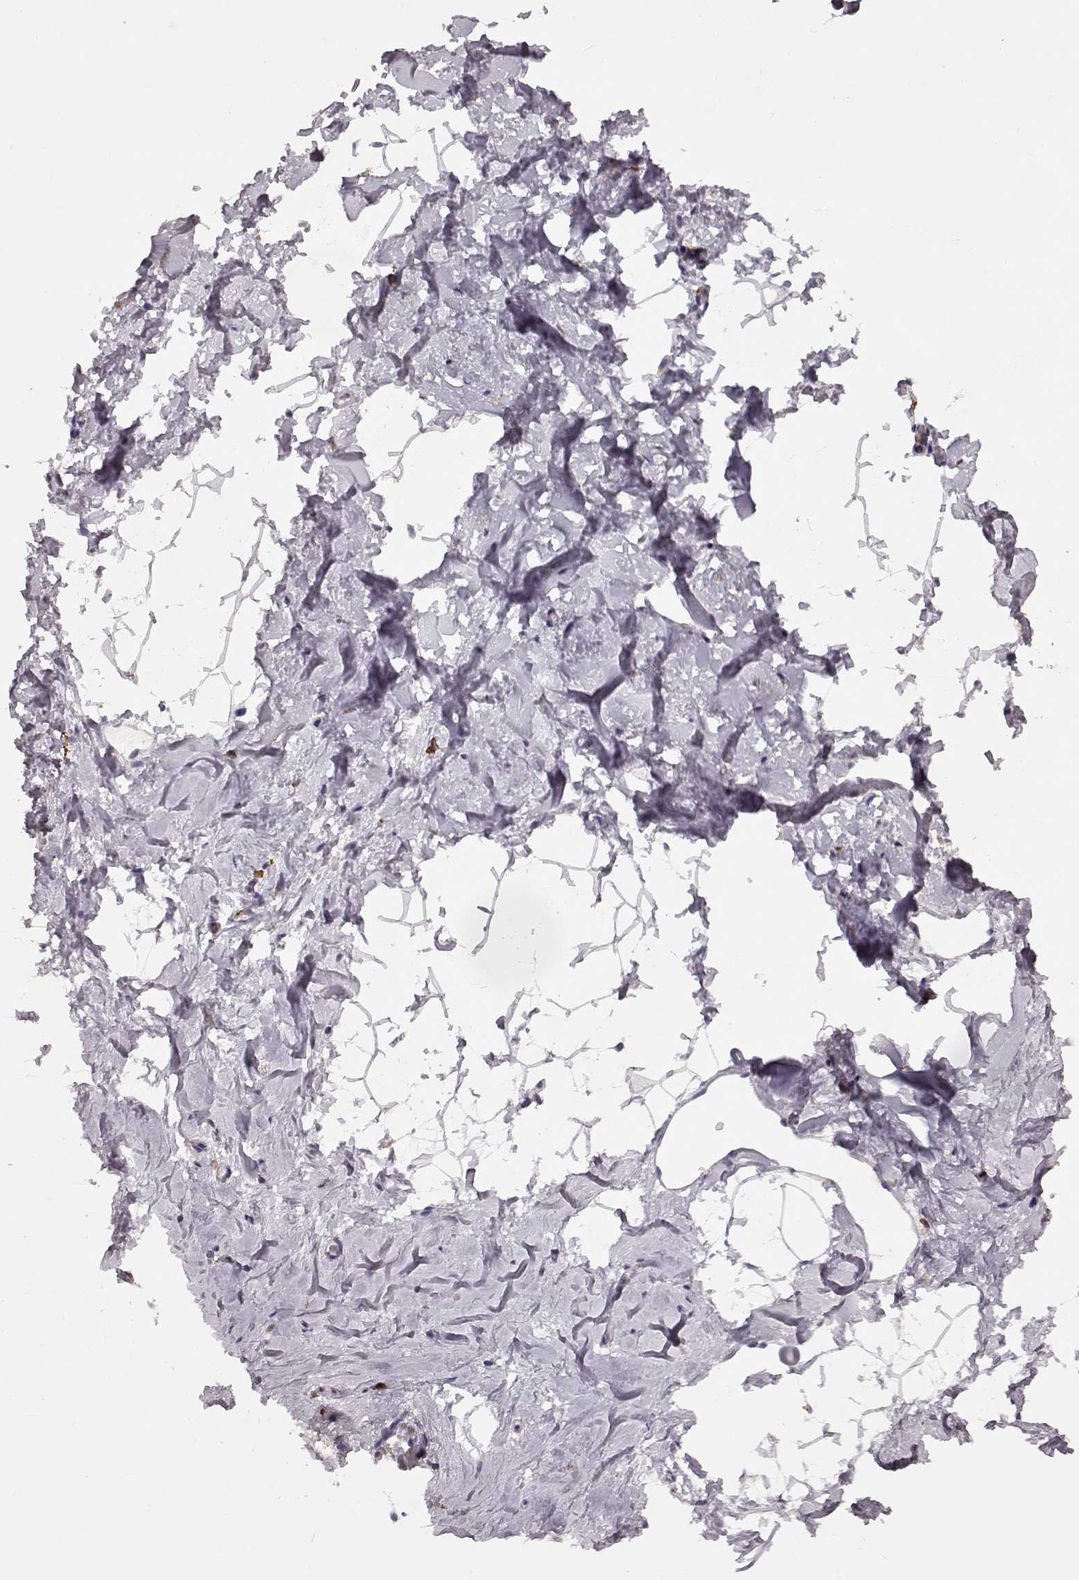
{"staining": {"intensity": "negative", "quantity": "none", "location": "none"}, "tissue": "breast", "cell_type": "Adipocytes", "image_type": "normal", "snomed": [{"axis": "morphology", "description": "Normal tissue, NOS"}, {"axis": "topography", "description": "Breast"}], "caption": "The image shows no significant expression in adipocytes of breast. Brightfield microscopy of immunohistochemistry (IHC) stained with DAB (3,3'-diaminobenzidine) (brown) and hematoxylin (blue), captured at high magnification.", "gene": "GABRG3", "patient": {"sex": "female", "age": 32}}